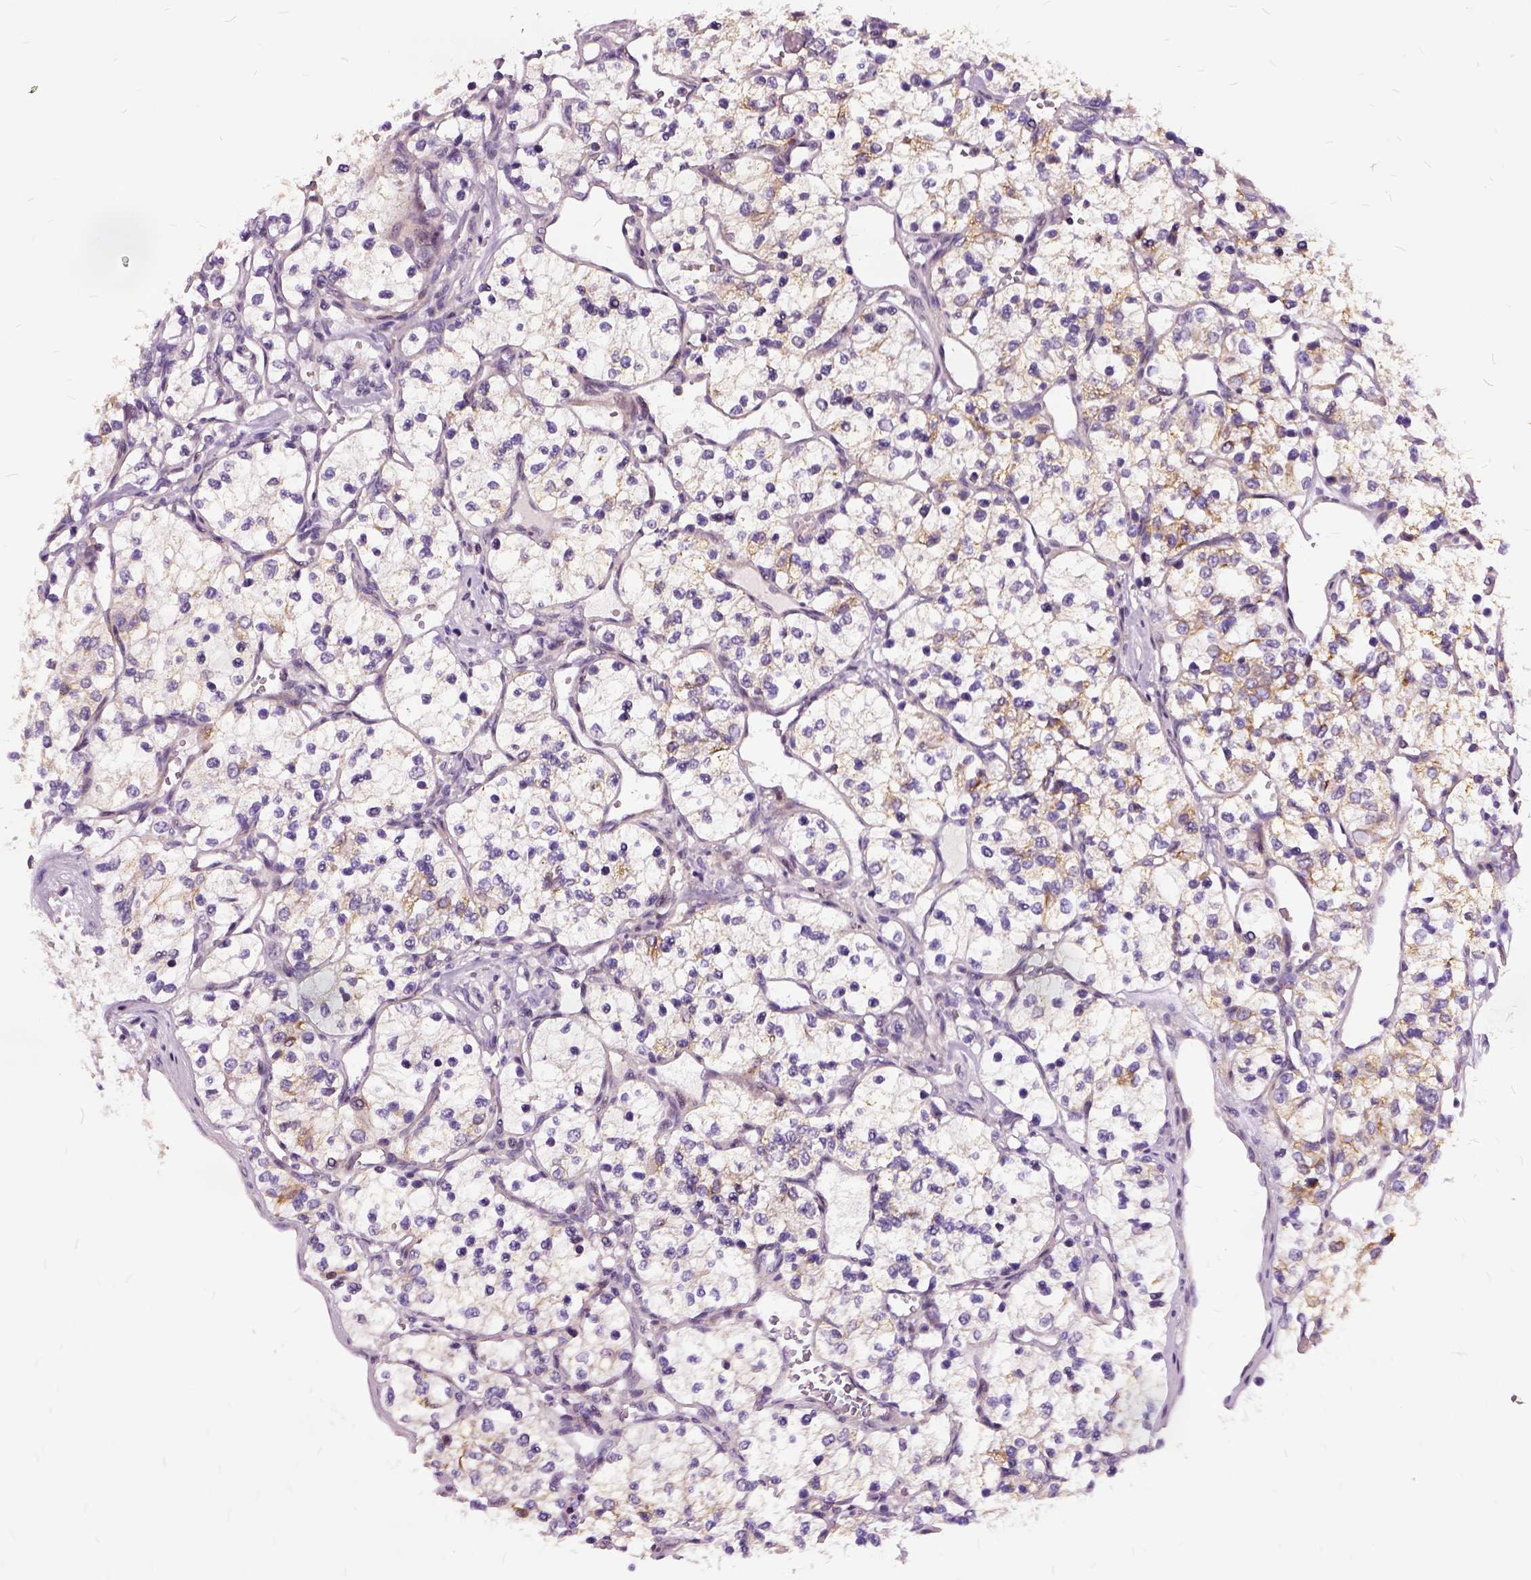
{"staining": {"intensity": "negative", "quantity": "none", "location": "none"}, "tissue": "renal cancer", "cell_type": "Tumor cells", "image_type": "cancer", "snomed": [{"axis": "morphology", "description": "Adenocarcinoma, NOS"}, {"axis": "topography", "description": "Kidney"}], "caption": "A photomicrograph of human renal adenocarcinoma is negative for staining in tumor cells. (Stains: DAB IHC with hematoxylin counter stain, Microscopy: brightfield microscopy at high magnification).", "gene": "ILRUN", "patient": {"sex": "female", "age": 69}}